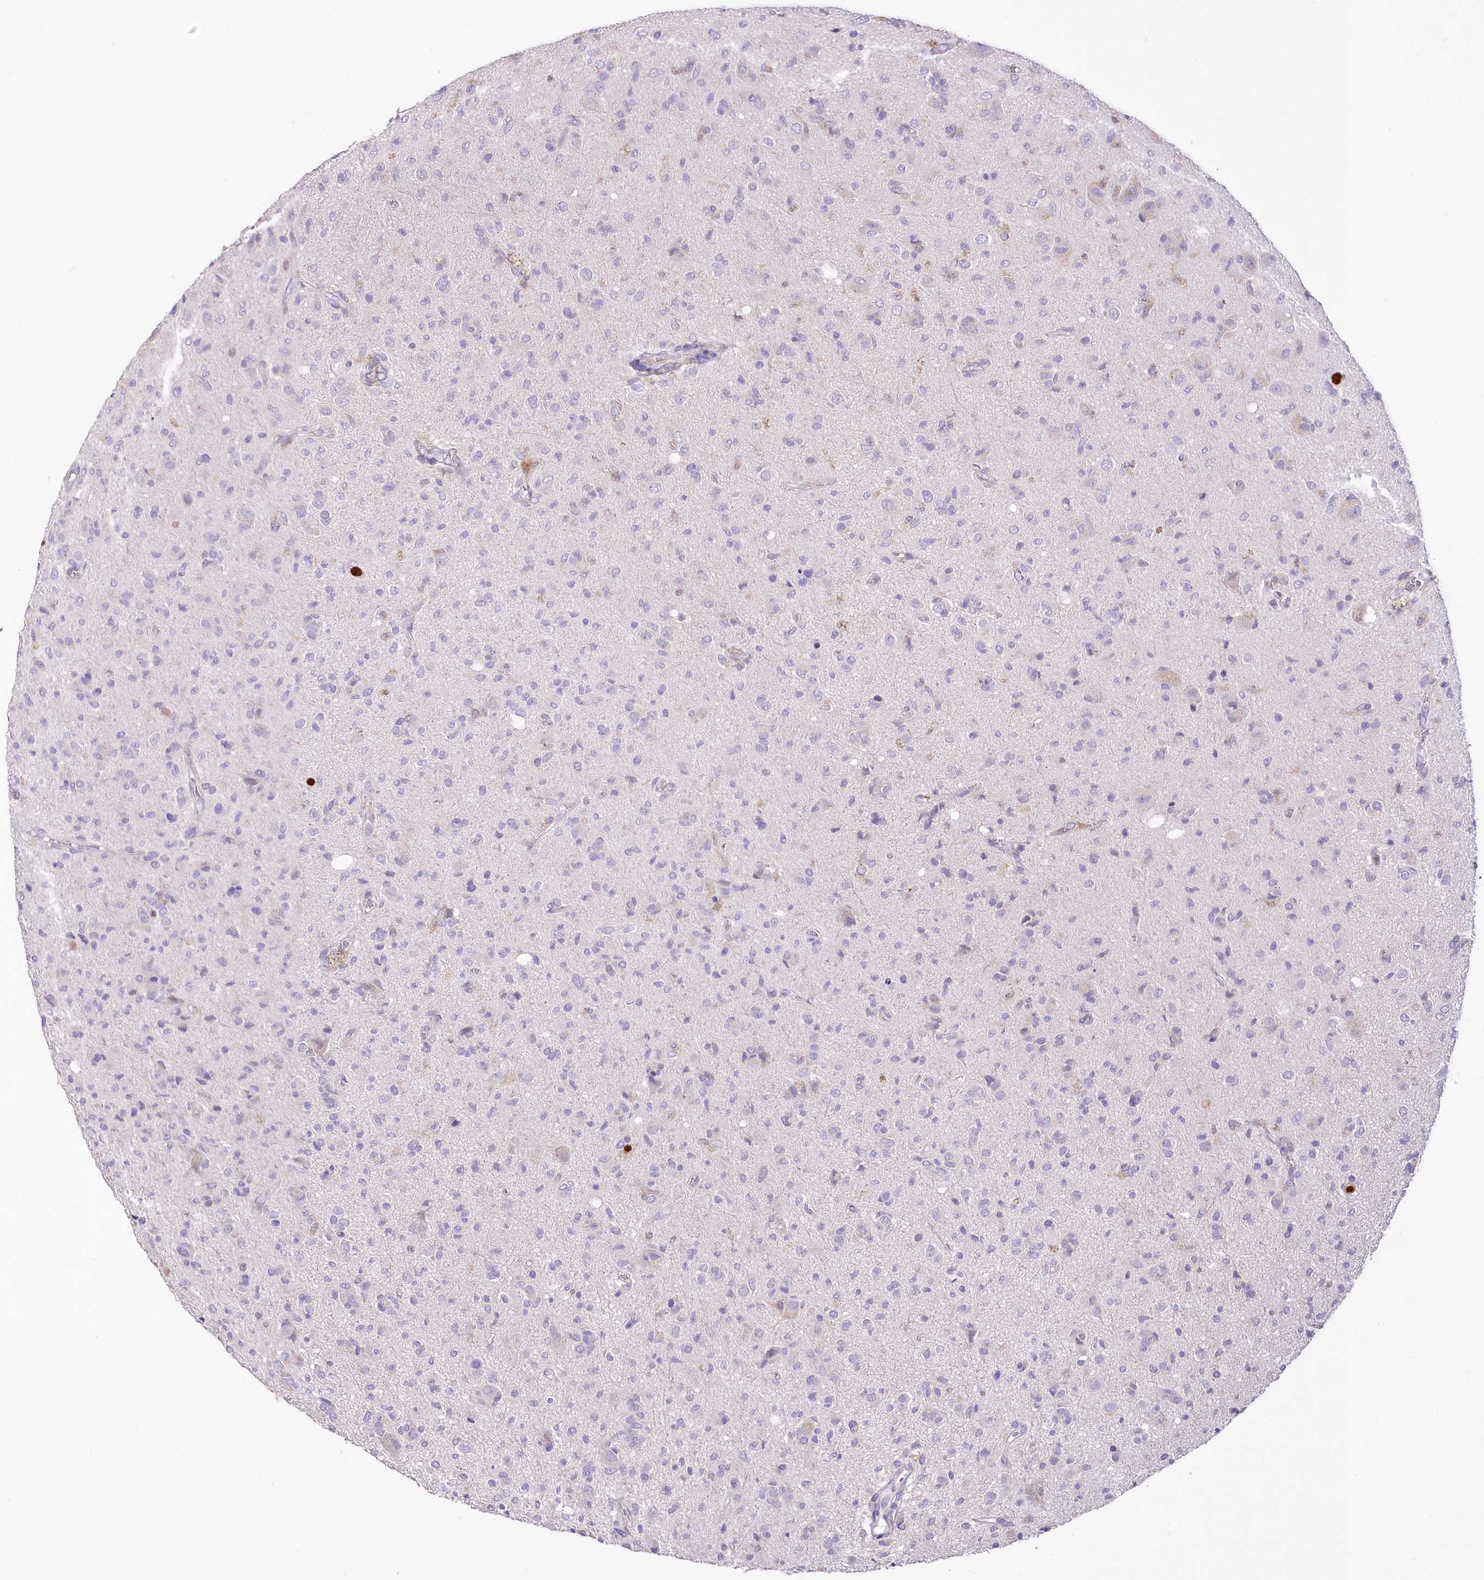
{"staining": {"intensity": "negative", "quantity": "none", "location": "none"}, "tissue": "glioma", "cell_type": "Tumor cells", "image_type": "cancer", "snomed": [{"axis": "morphology", "description": "Glioma, malignant, High grade"}, {"axis": "topography", "description": "Brain"}], "caption": "A high-resolution micrograph shows immunohistochemistry staining of glioma, which displays no significant expression in tumor cells.", "gene": "DPYD", "patient": {"sex": "female", "age": 57}}